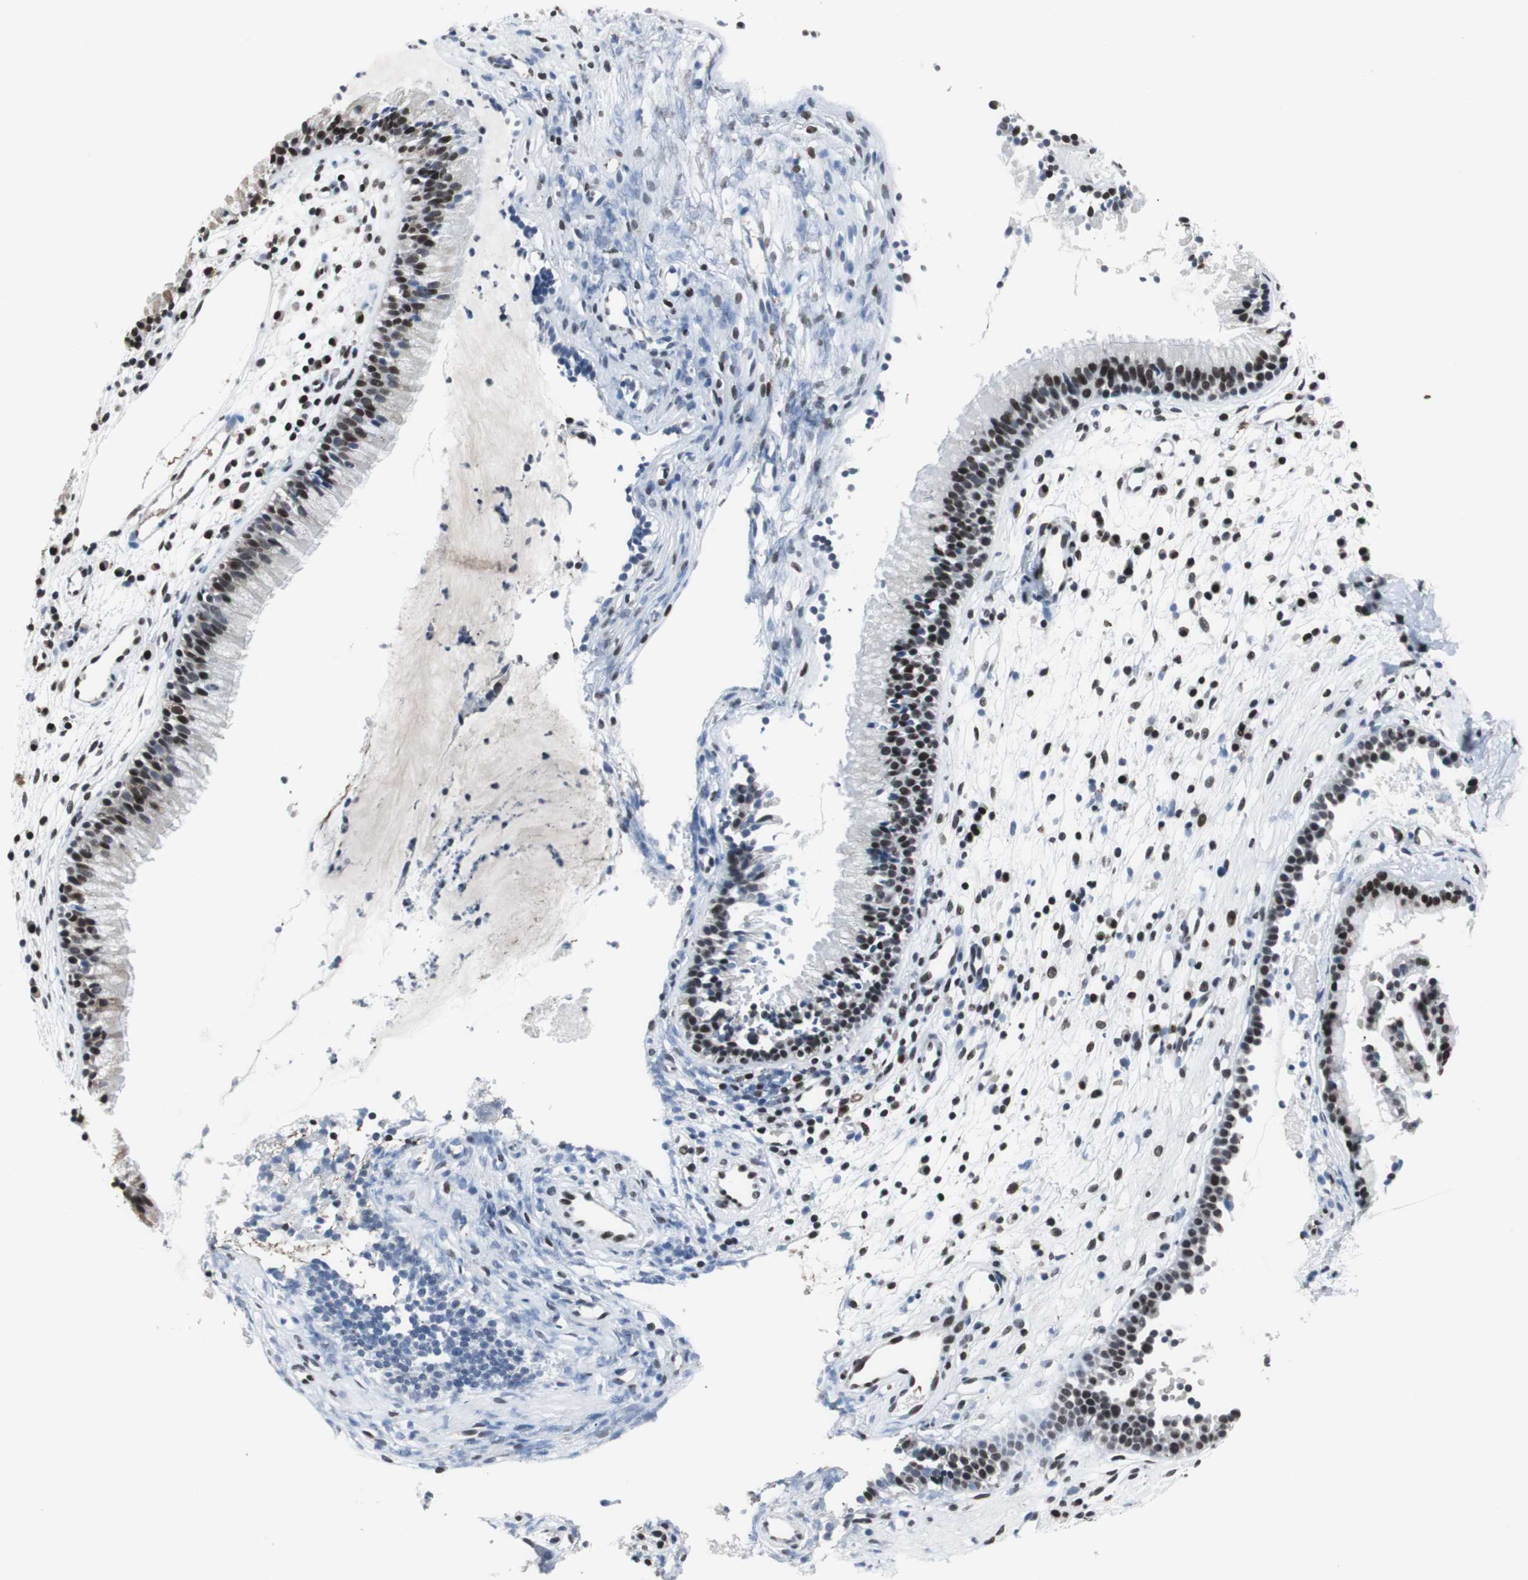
{"staining": {"intensity": "moderate", "quantity": ">75%", "location": "nuclear"}, "tissue": "nasopharynx", "cell_type": "Respiratory epithelial cells", "image_type": "normal", "snomed": [{"axis": "morphology", "description": "Normal tissue, NOS"}, {"axis": "topography", "description": "Nasopharynx"}], "caption": "The photomicrograph demonstrates a brown stain indicating the presence of a protein in the nuclear of respiratory epithelial cells in nasopharynx. (DAB (3,3'-diaminobenzidine) IHC with brightfield microscopy, high magnification).", "gene": "RAD9A", "patient": {"sex": "male", "age": 21}}